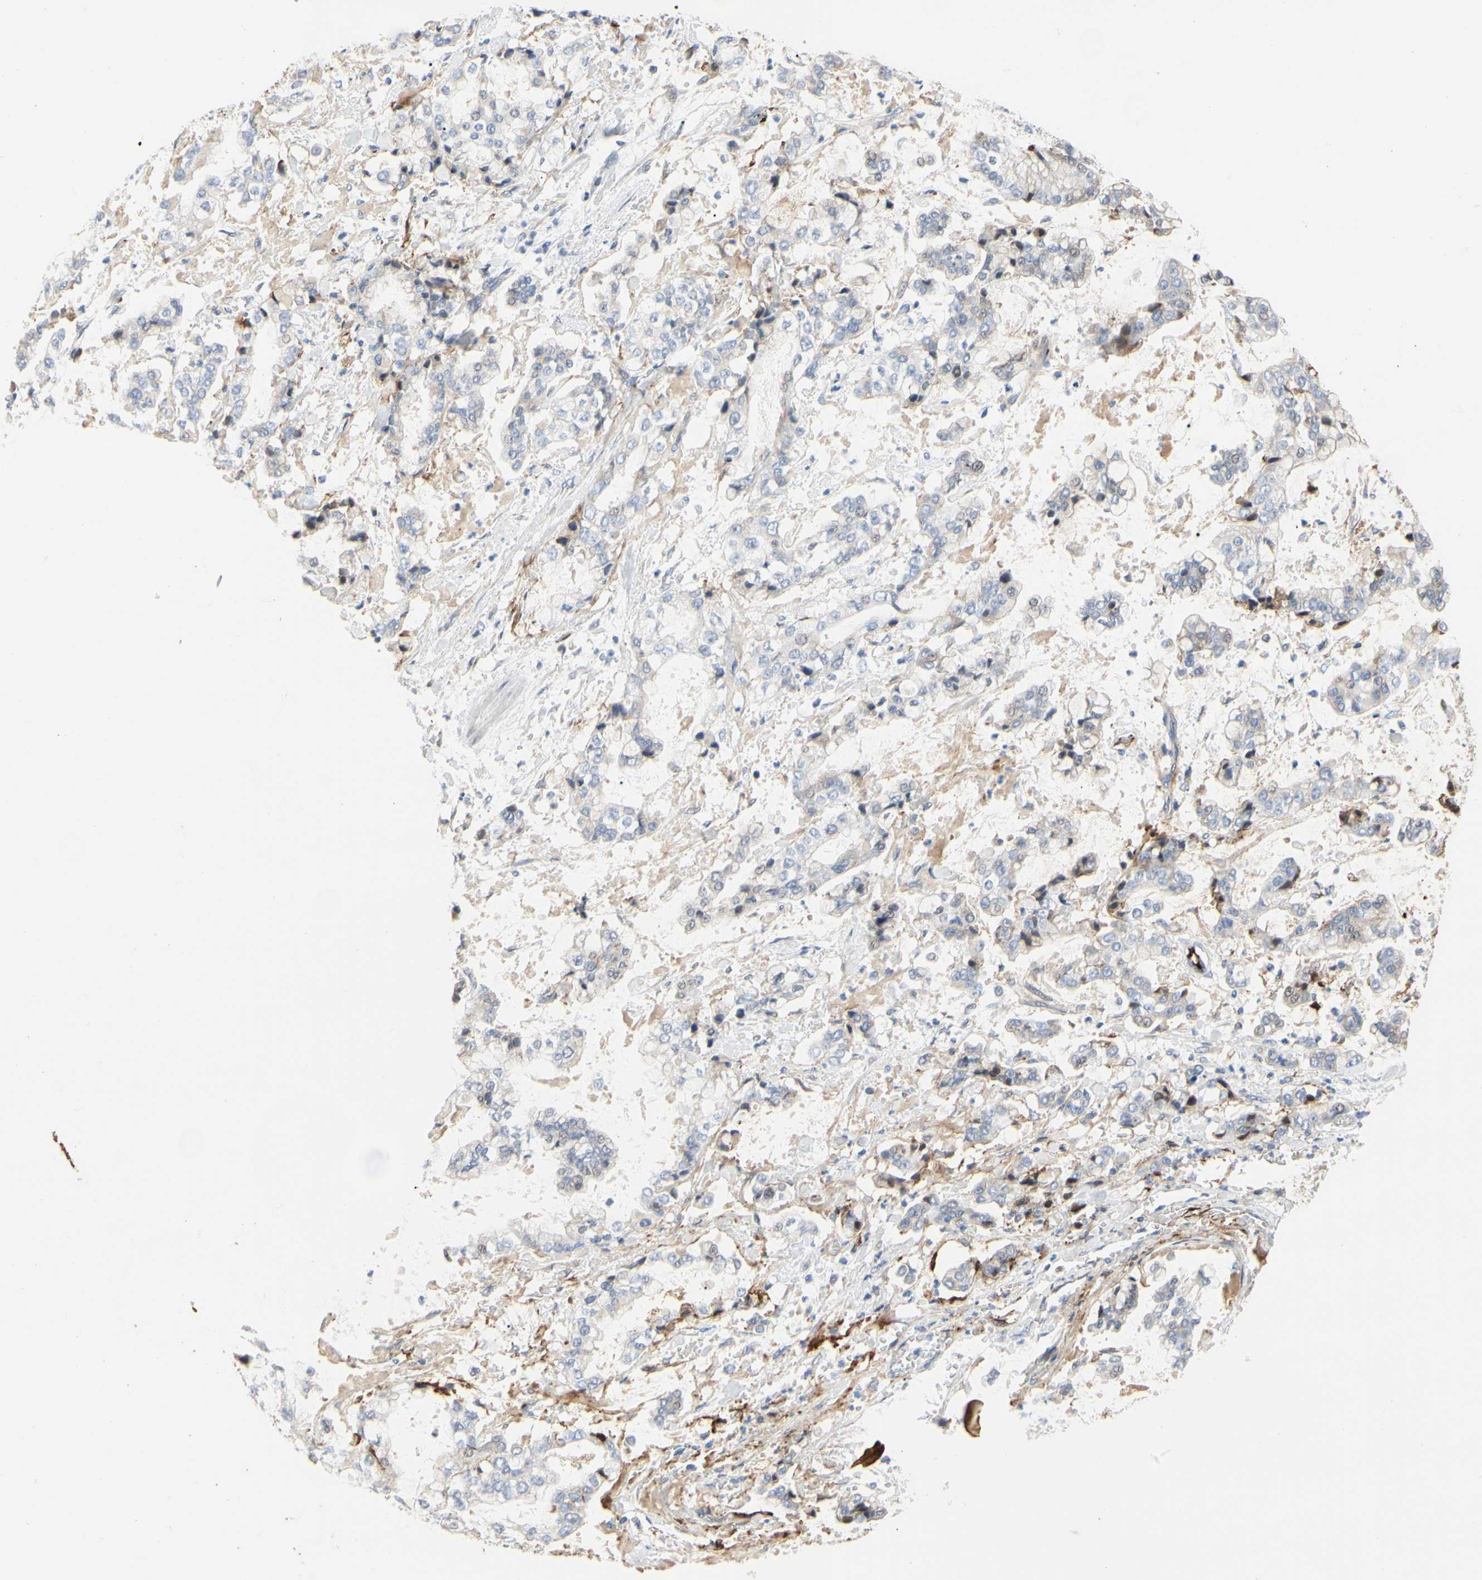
{"staining": {"intensity": "weak", "quantity": ">75%", "location": "cytoplasmic/membranous"}, "tissue": "stomach cancer", "cell_type": "Tumor cells", "image_type": "cancer", "snomed": [{"axis": "morphology", "description": "Normal tissue, NOS"}, {"axis": "morphology", "description": "Adenocarcinoma, NOS"}, {"axis": "topography", "description": "Stomach, upper"}, {"axis": "topography", "description": "Stomach"}], "caption": "Human stomach cancer (adenocarcinoma) stained with a protein marker demonstrates weak staining in tumor cells.", "gene": "FGB", "patient": {"sex": "male", "age": 76}}